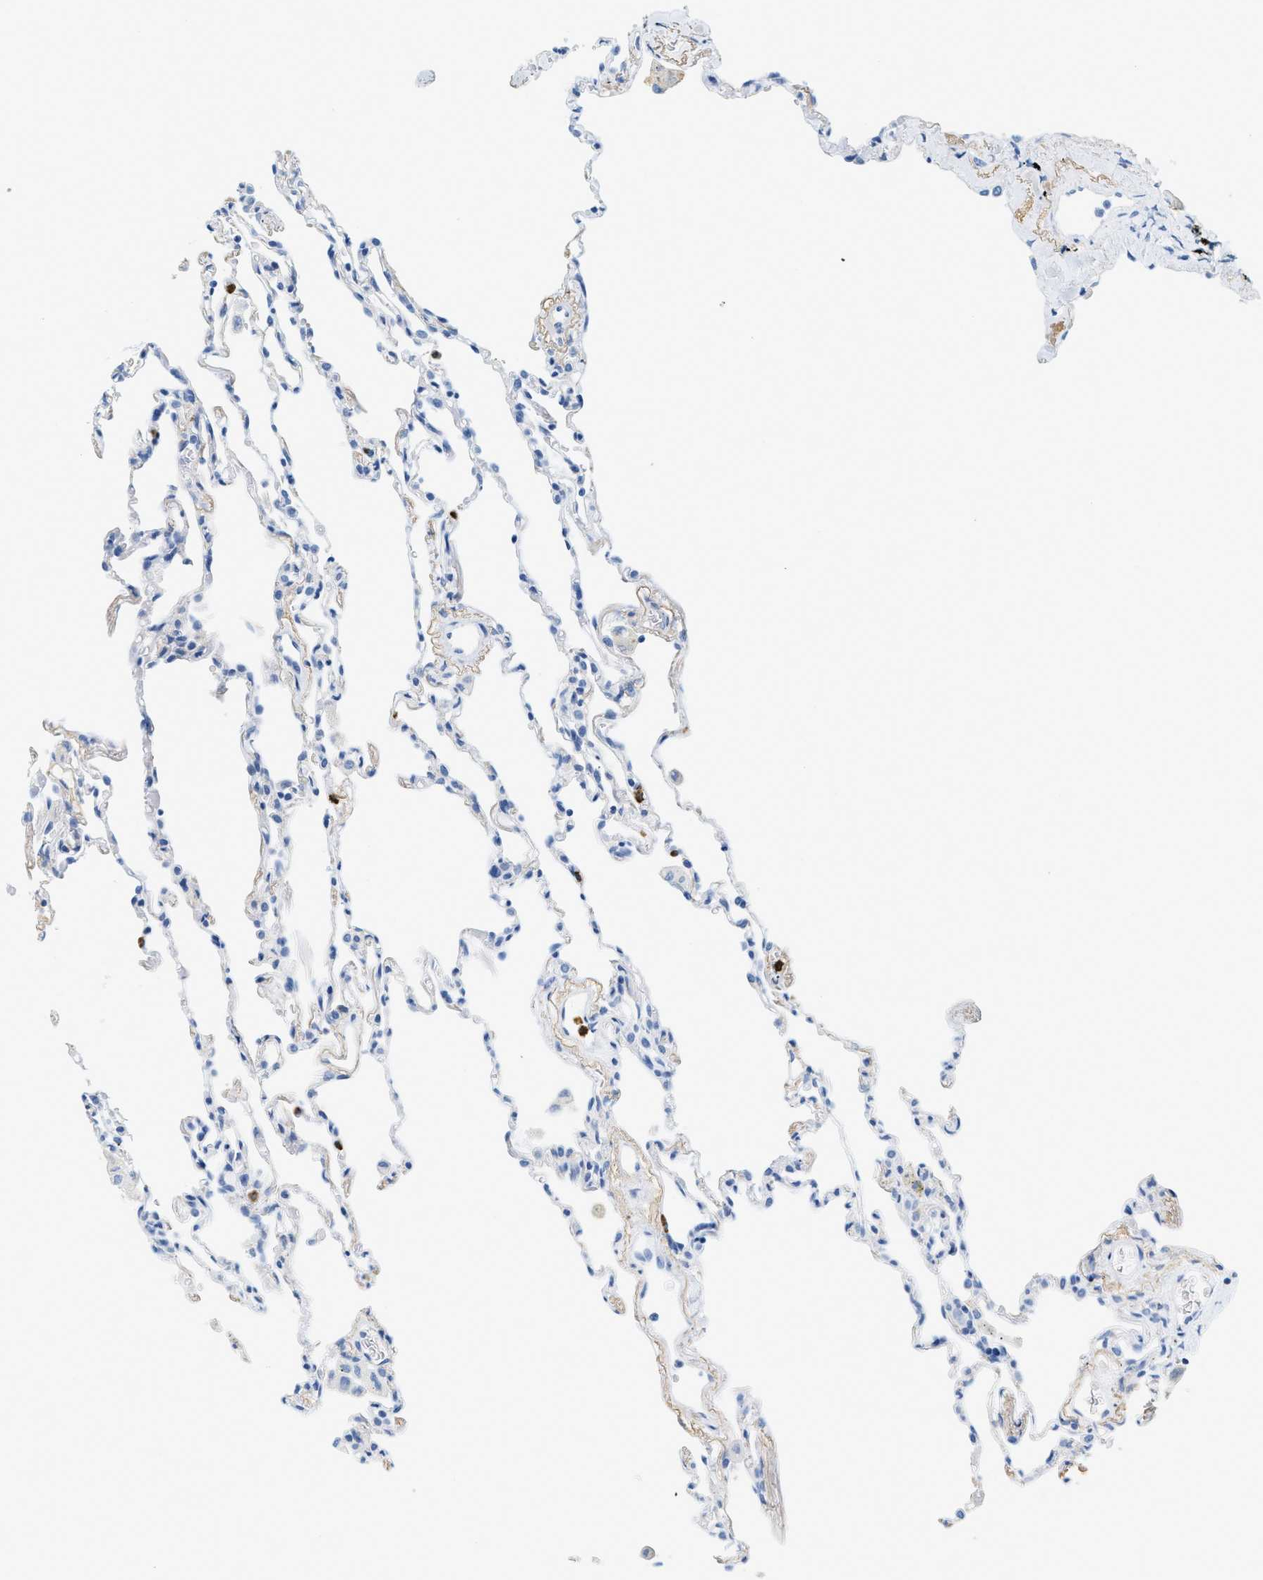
{"staining": {"intensity": "negative", "quantity": "none", "location": "none"}, "tissue": "lung", "cell_type": "Alveolar cells", "image_type": "normal", "snomed": [{"axis": "morphology", "description": "Normal tissue, NOS"}, {"axis": "topography", "description": "Lung"}], "caption": "Alveolar cells show no significant protein expression in normal lung. (IHC, brightfield microscopy, high magnification).", "gene": "LCN2", "patient": {"sex": "male", "age": 59}}